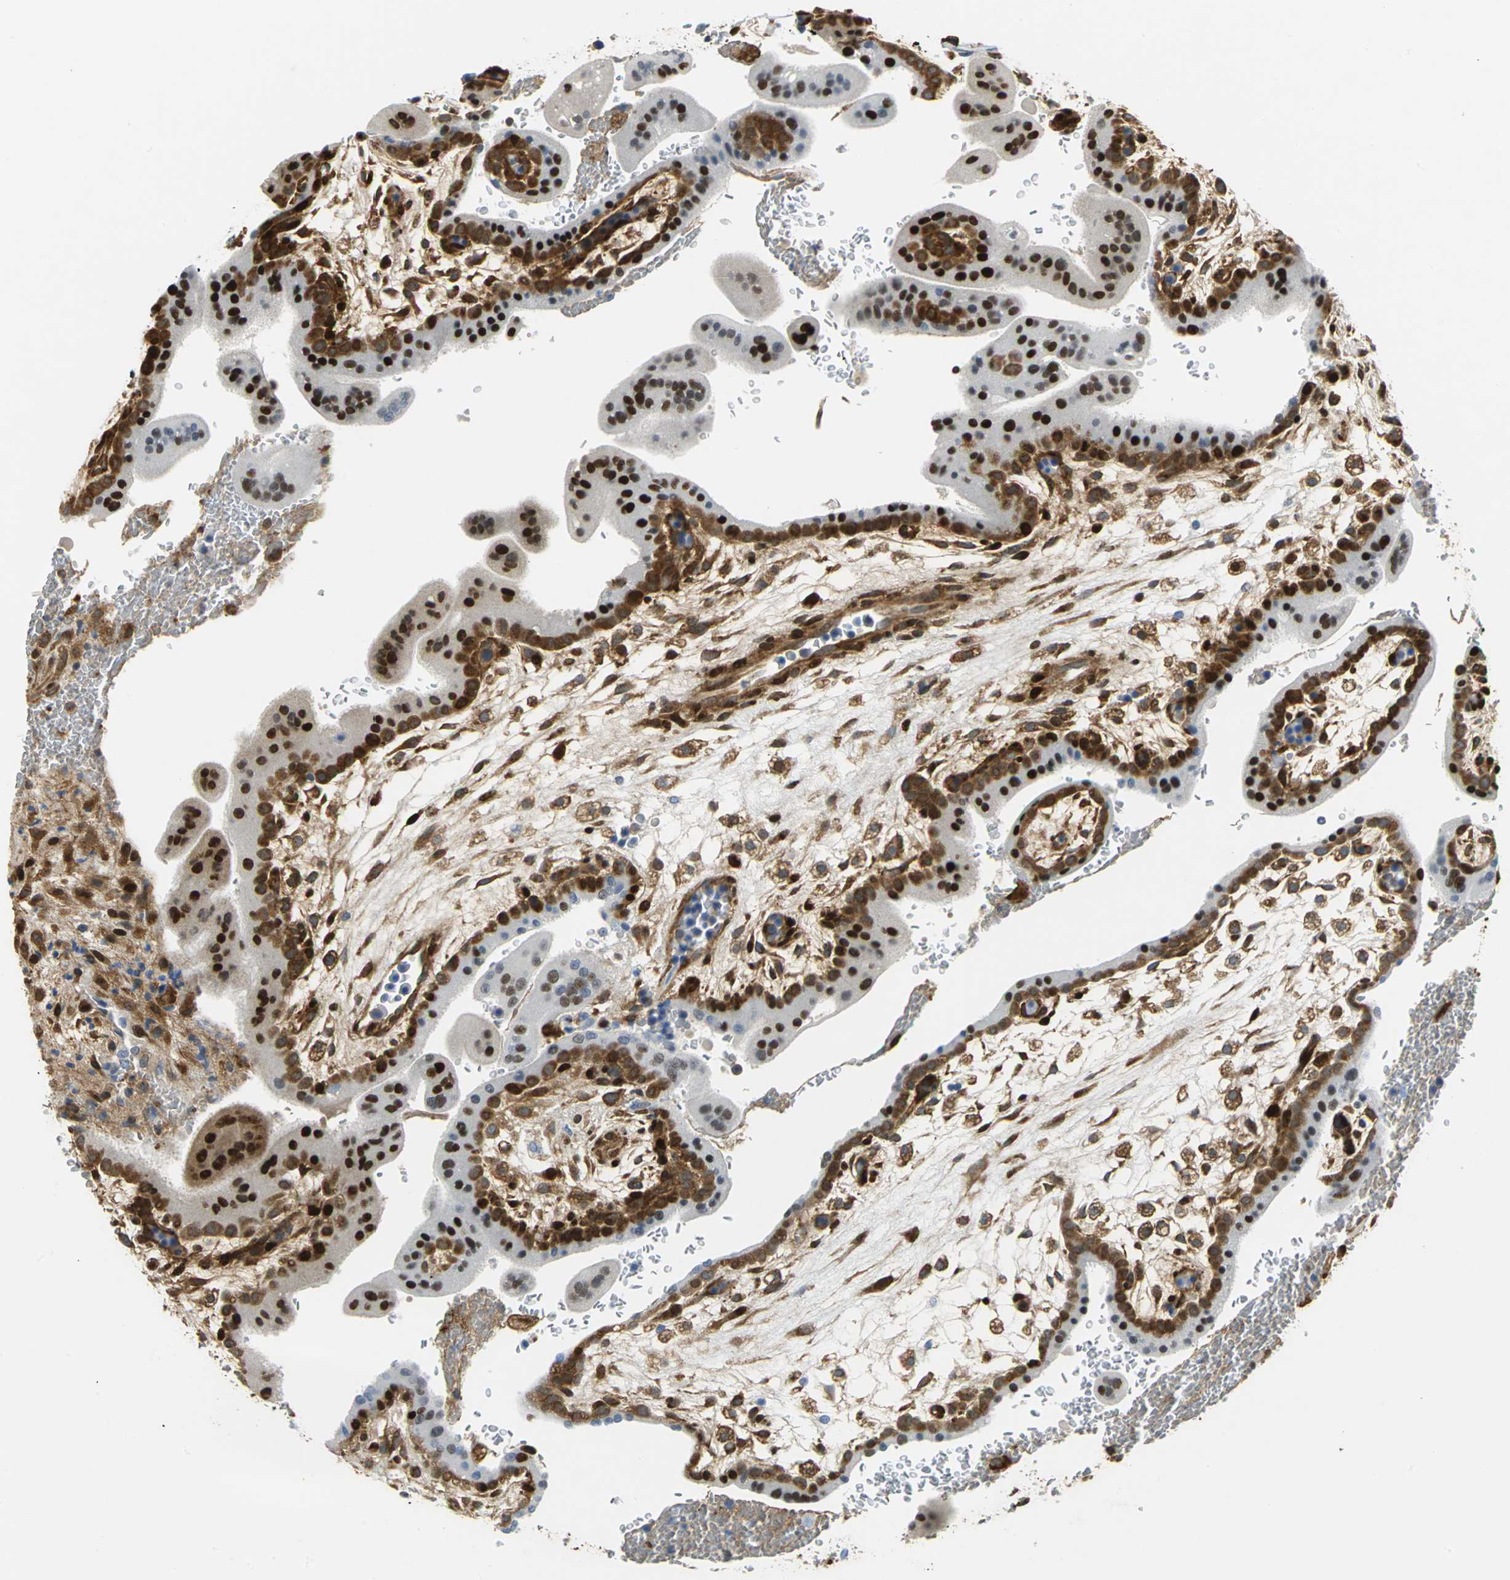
{"staining": {"intensity": "moderate", "quantity": ">75%", "location": "cytoplasmic/membranous,nuclear"}, "tissue": "placenta", "cell_type": "Decidual cells", "image_type": "normal", "snomed": [{"axis": "morphology", "description": "Normal tissue, NOS"}, {"axis": "topography", "description": "Placenta"}], "caption": "Immunohistochemistry (IHC) histopathology image of unremarkable placenta: human placenta stained using immunohistochemistry exhibits medium levels of moderate protein expression localized specifically in the cytoplasmic/membranous,nuclear of decidual cells, appearing as a cytoplasmic/membranous,nuclear brown color.", "gene": "YBX1", "patient": {"sex": "female", "age": 35}}